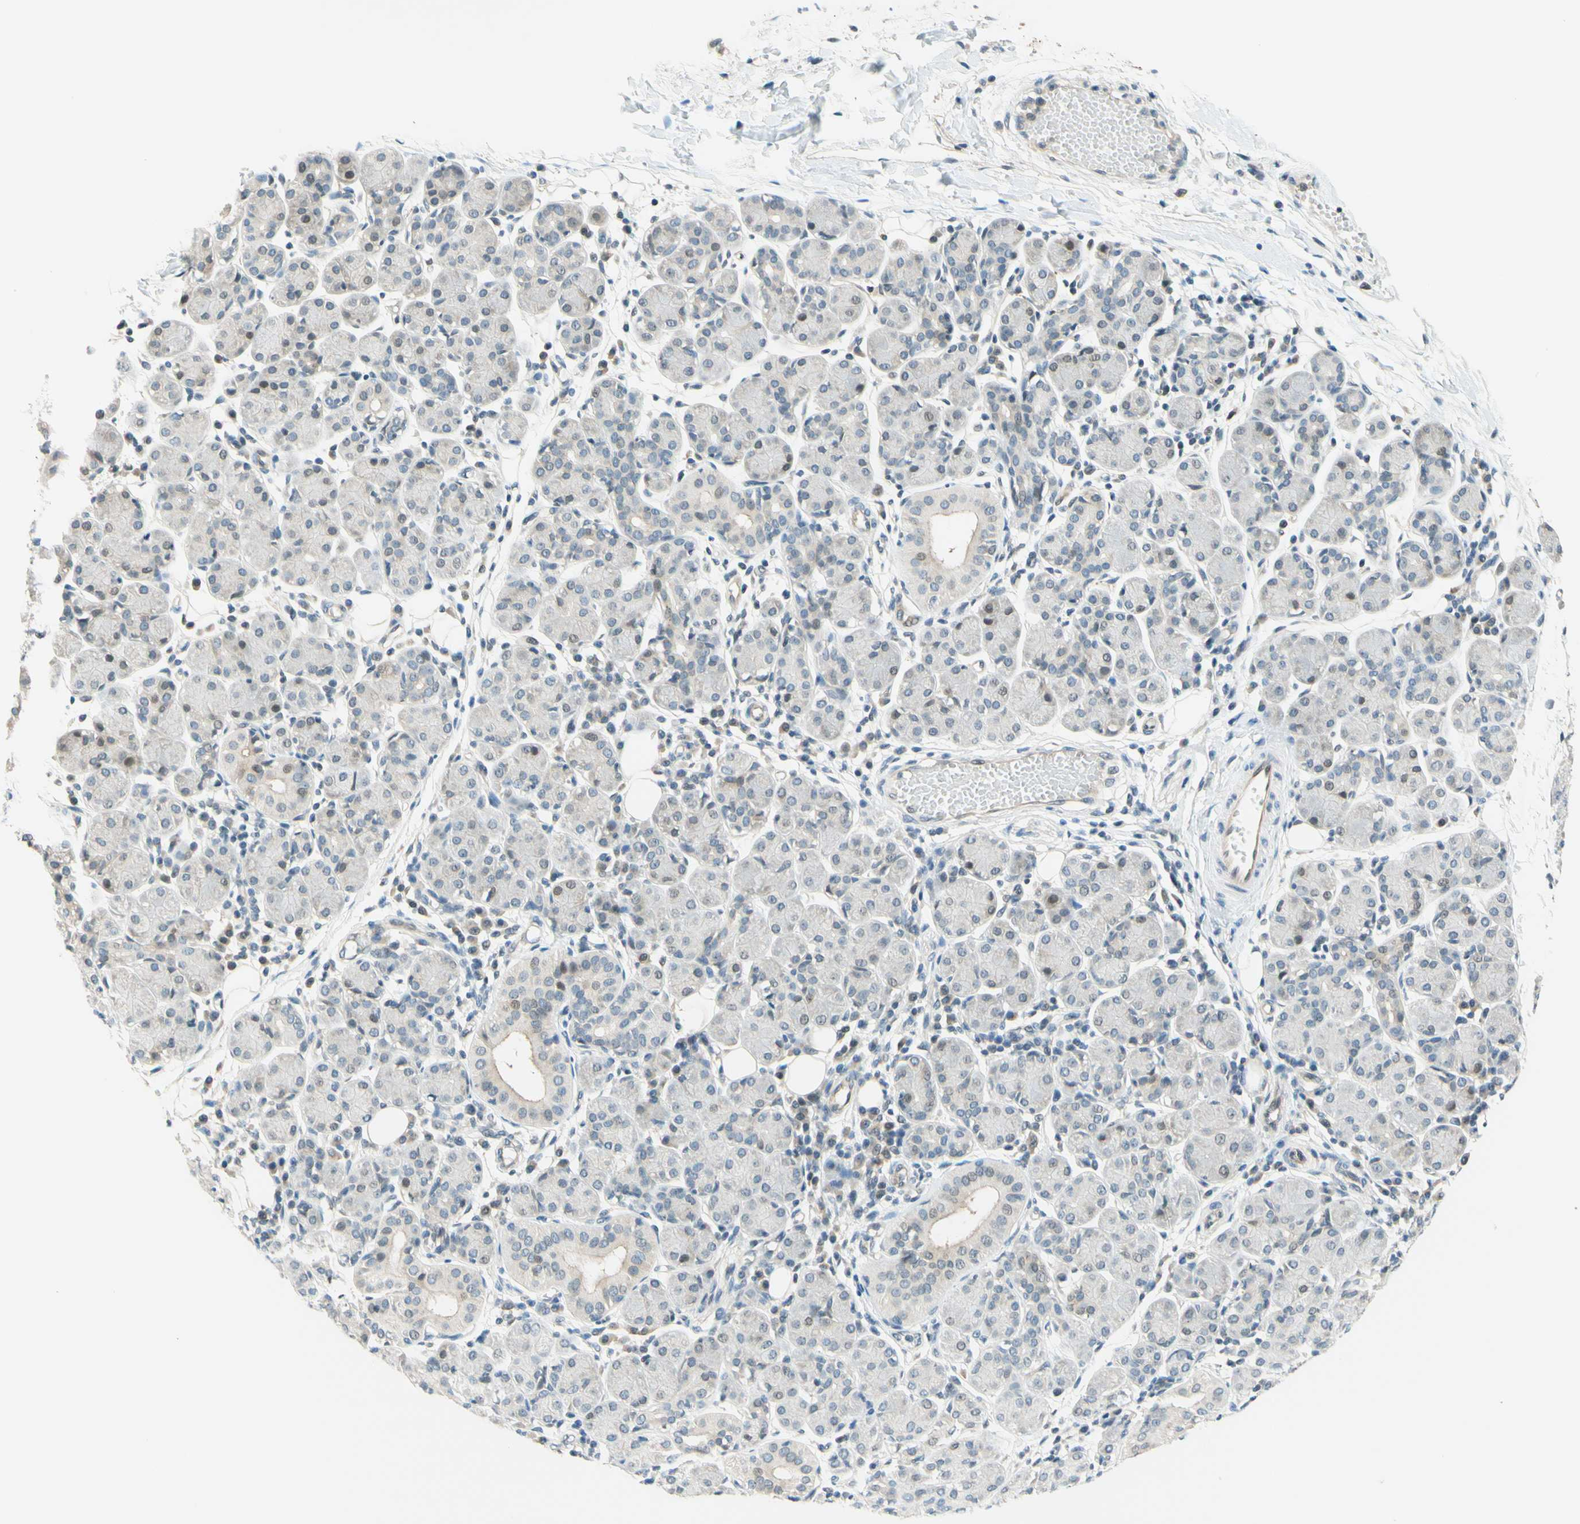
{"staining": {"intensity": "weak", "quantity": "<25%", "location": "nuclear"}, "tissue": "salivary gland", "cell_type": "Glandular cells", "image_type": "normal", "snomed": [{"axis": "morphology", "description": "Normal tissue, NOS"}, {"axis": "morphology", "description": "Inflammation, NOS"}, {"axis": "topography", "description": "Lymph node"}, {"axis": "topography", "description": "Salivary gland"}], "caption": "This is an immunohistochemistry micrograph of benign human salivary gland. There is no staining in glandular cells.", "gene": "C2CD2L", "patient": {"sex": "male", "age": 3}}